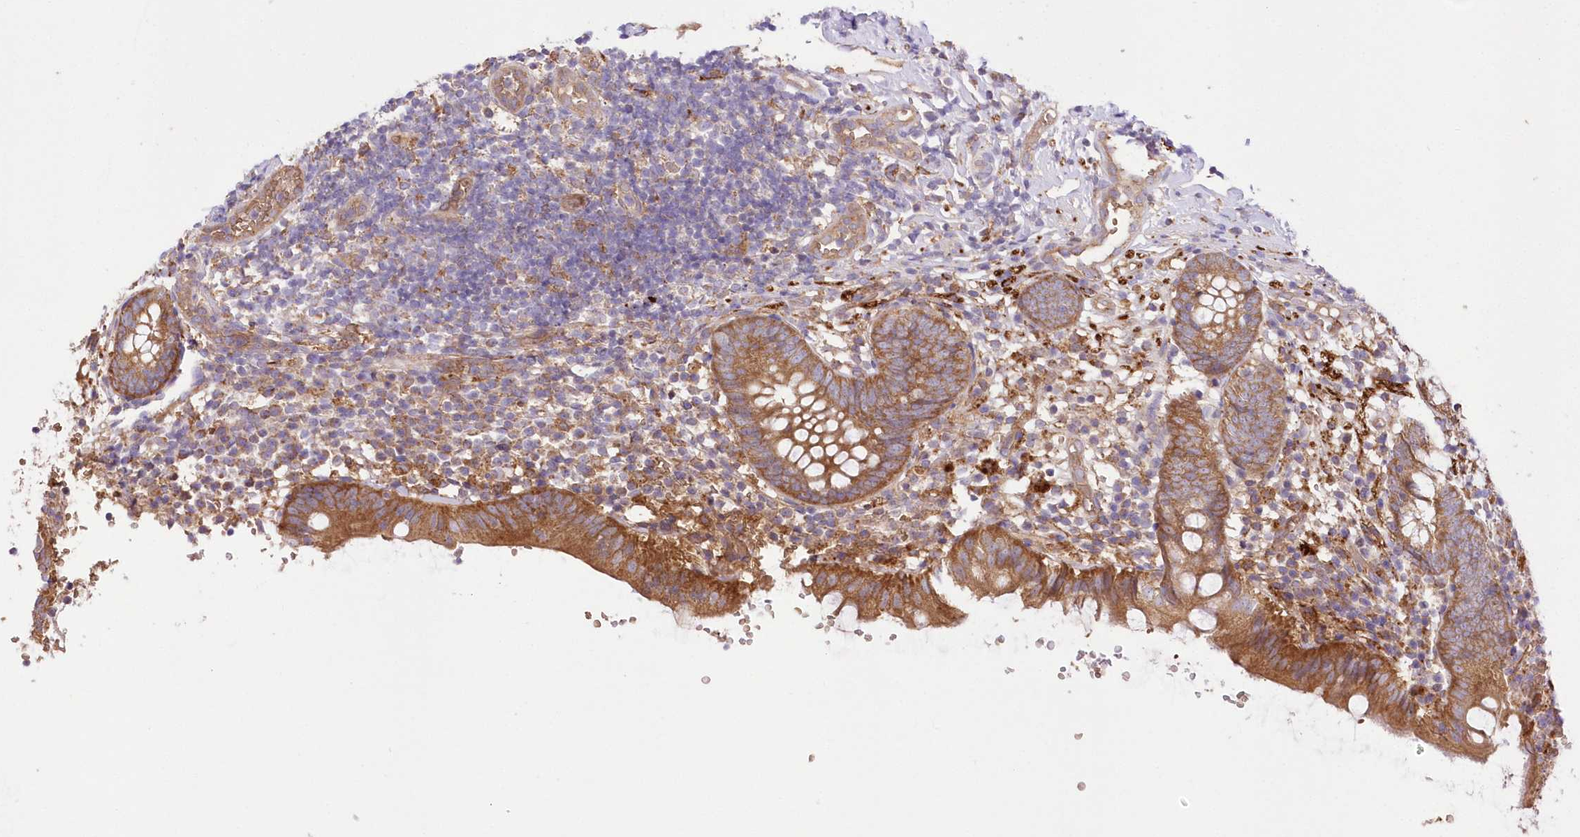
{"staining": {"intensity": "moderate", "quantity": ">75%", "location": "cytoplasmic/membranous"}, "tissue": "appendix", "cell_type": "Glandular cells", "image_type": "normal", "snomed": [{"axis": "morphology", "description": "Normal tissue, NOS"}, {"axis": "topography", "description": "Appendix"}], "caption": "The image reveals immunohistochemical staining of normal appendix. There is moderate cytoplasmic/membranous staining is appreciated in about >75% of glandular cells. (Stains: DAB (3,3'-diaminobenzidine) in brown, nuclei in blue, Microscopy: brightfield microscopy at high magnification).", "gene": "FCHO2", "patient": {"sex": "male", "age": 8}}